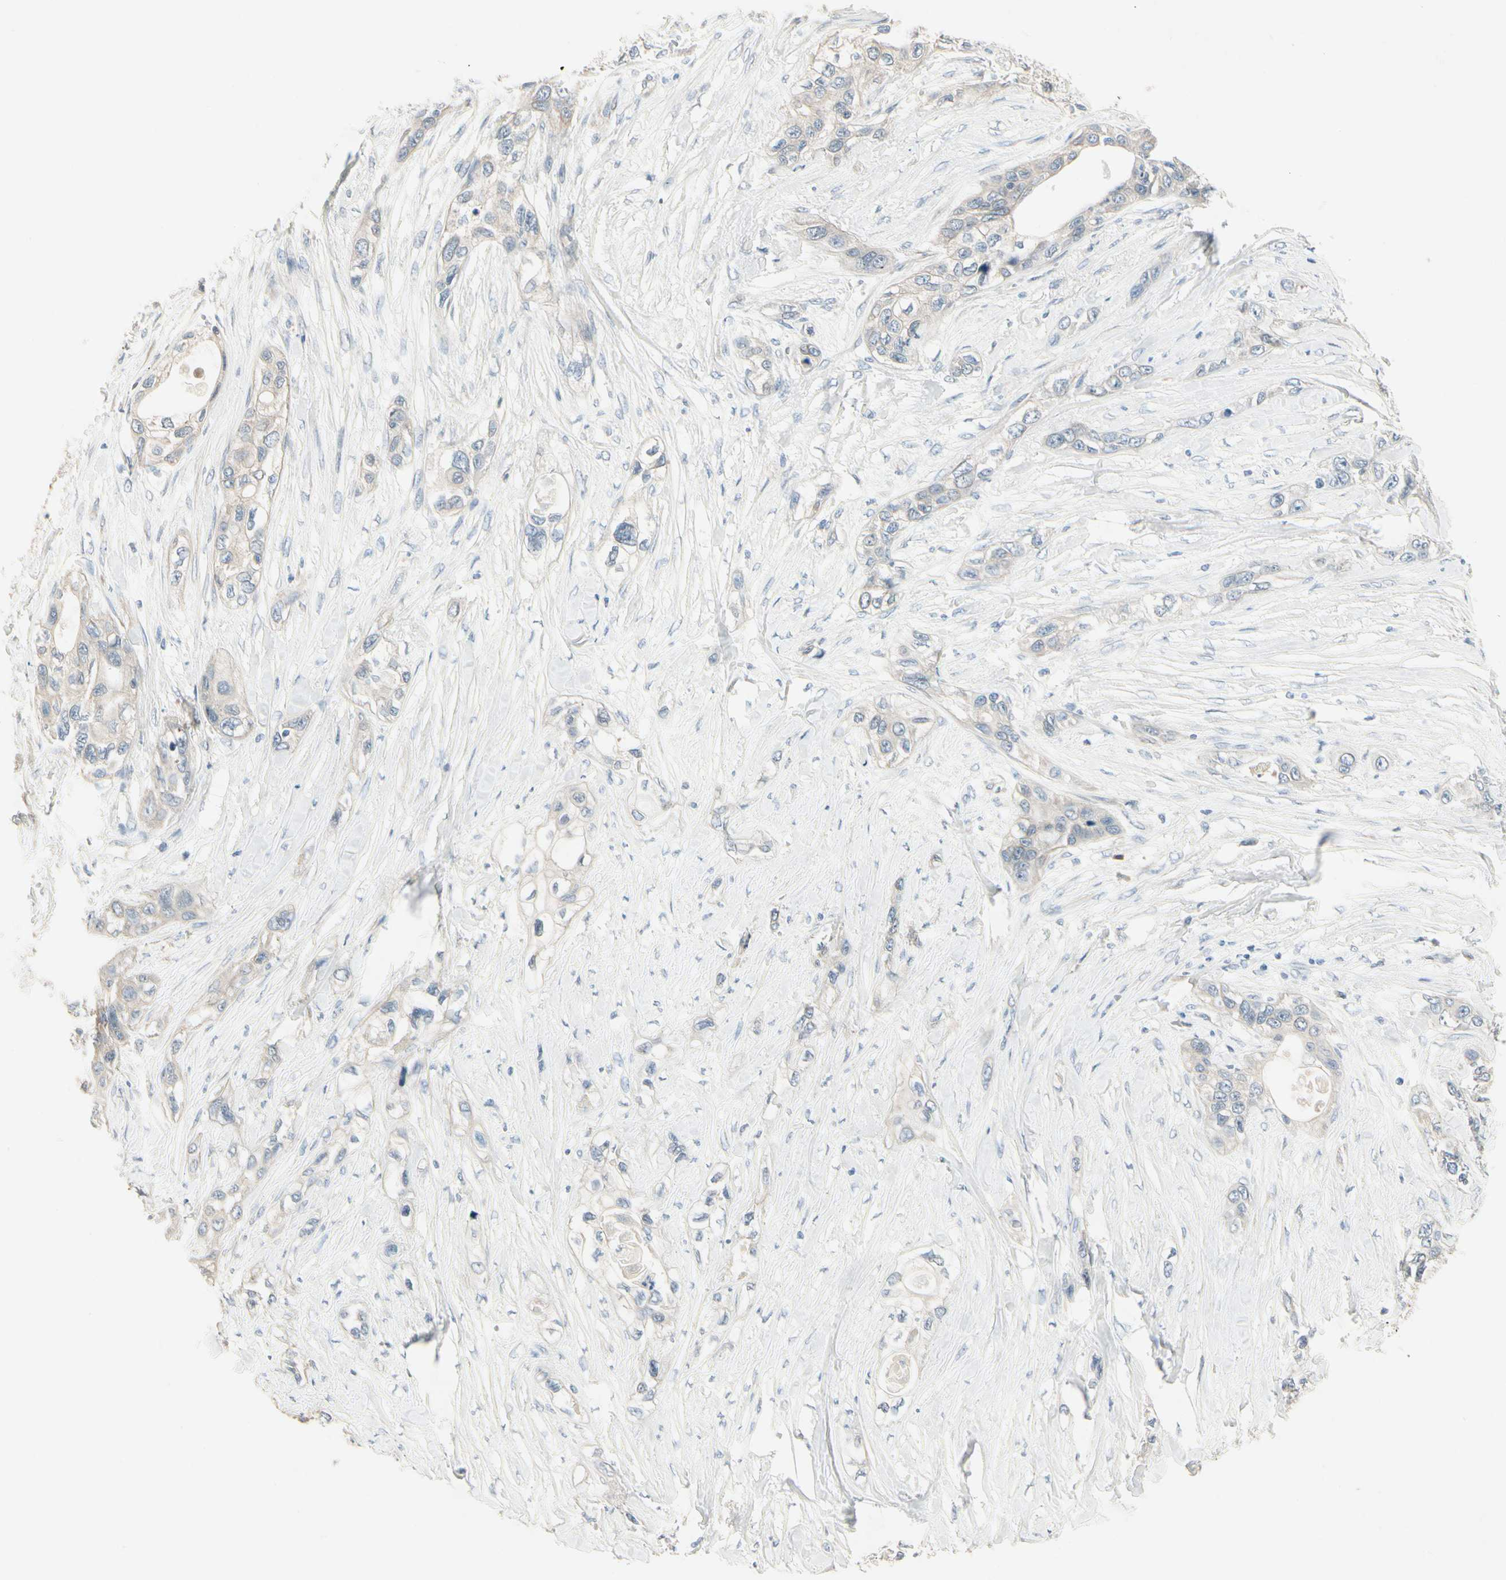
{"staining": {"intensity": "negative", "quantity": "none", "location": "none"}, "tissue": "pancreatic cancer", "cell_type": "Tumor cells", "image_type": "cancer", "snomed": [{"axis": "morphology", "description": "Adenocarcinoma, NOS"}, {"axis": "topography", "description": "Pancreas"}], "caption": "Protein analysis of pancreatic cancer (adenocarcinoma) demonstrates no significant staining in tumor cells.", "gene": "SPINK4", "patient": {"sex": "female", "age": 70}}